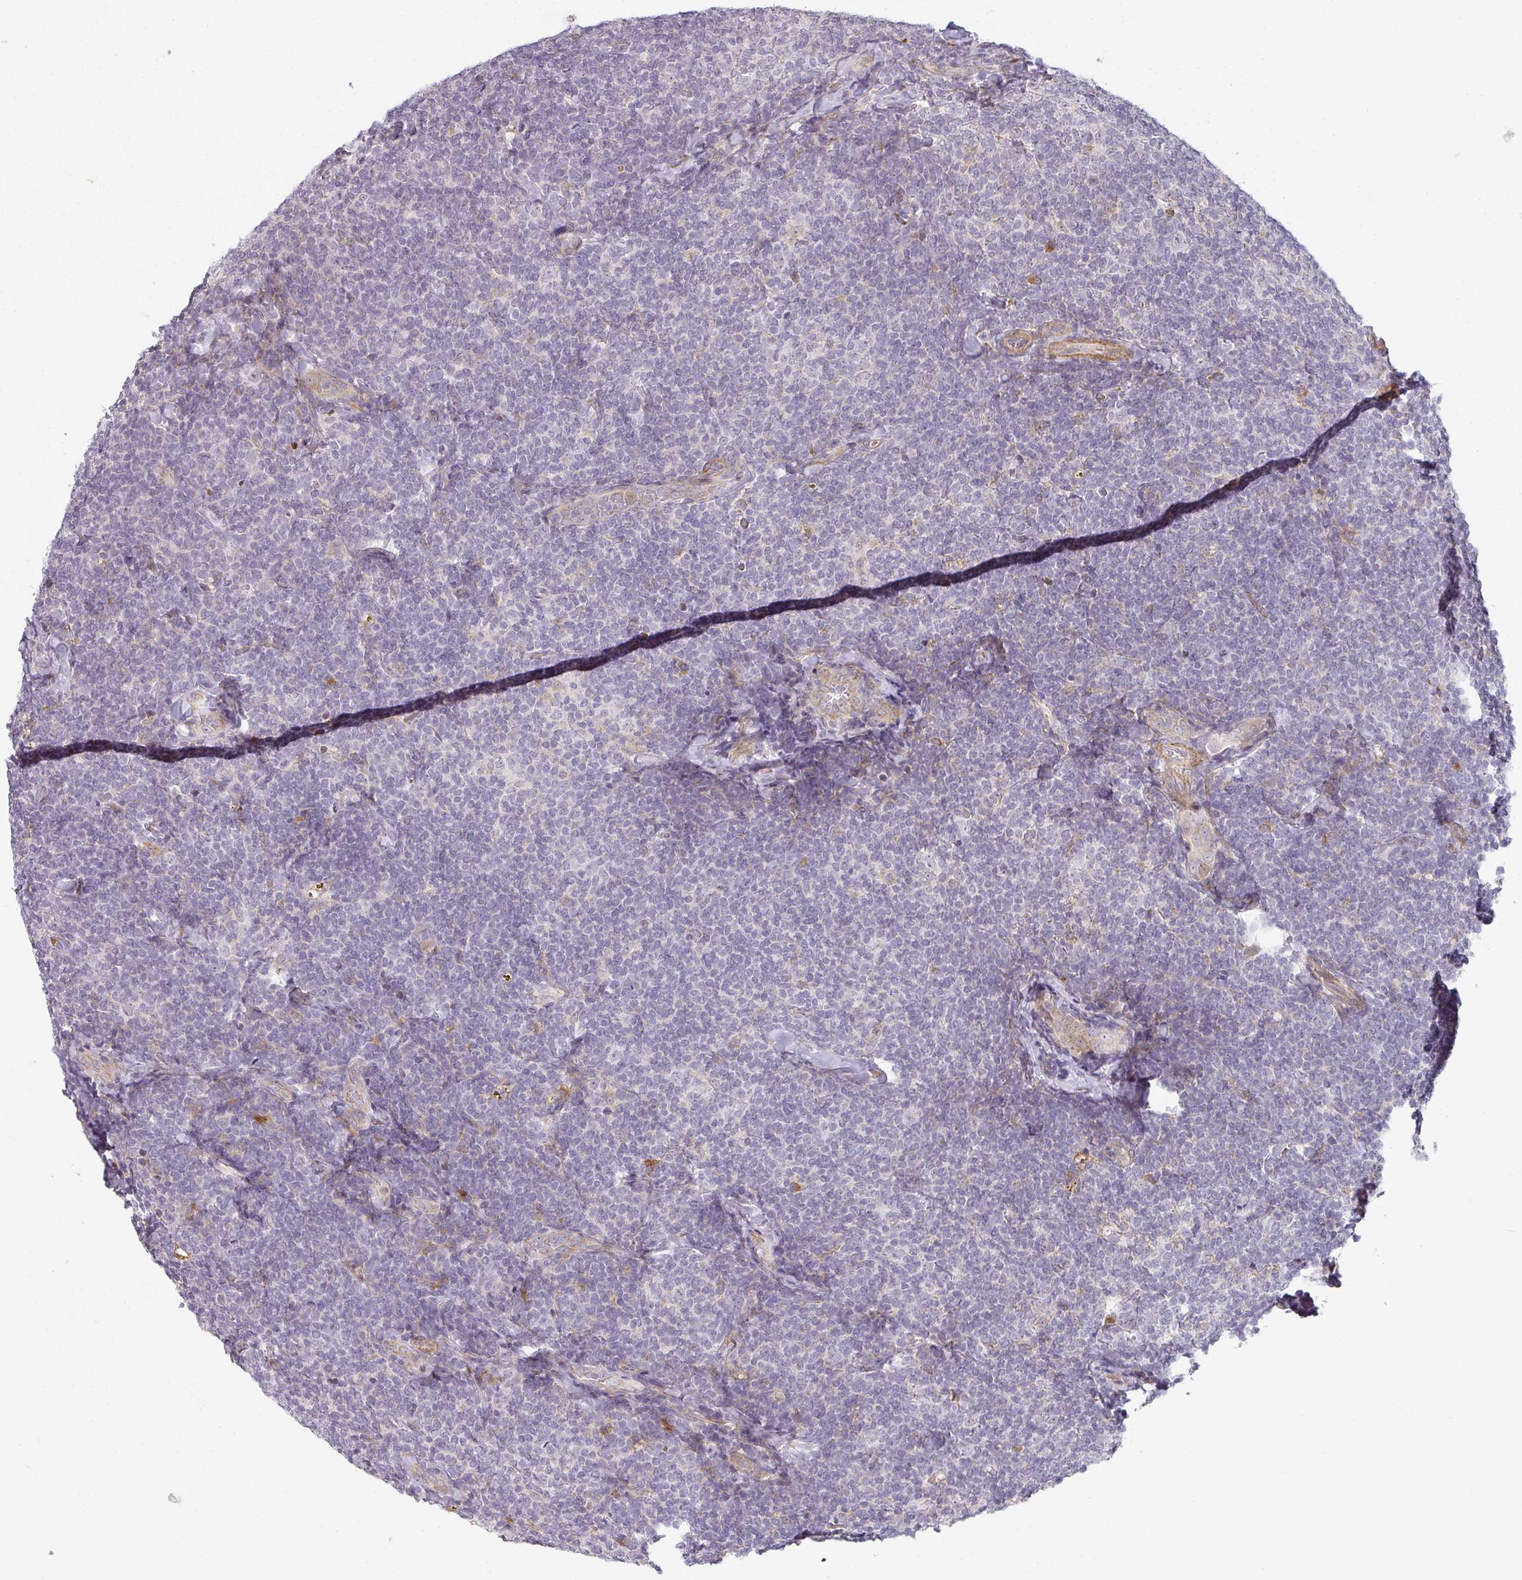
{"staining": {"intensity": "negative", "quantity": "none", "location": "none"}, "tissue": "lymphoma", "cell_type": "Tumor cells", "image_type": "cancer", "snomed": [{"axis": "morphology", "description": "Malignant lymphoma, non-Hodgkin's type, Low grade"}, {"axis": "topography", "description": "Lymph node"}], "caption": "This is an immunohistochemistry (IHC) photomicrograph of low-grade malignant lymphoma, non-Hodgkin's type. There is no expression in tumor cells.", "gene": "CCDC144A", "patient": {"sex": "female", "age": 56}}